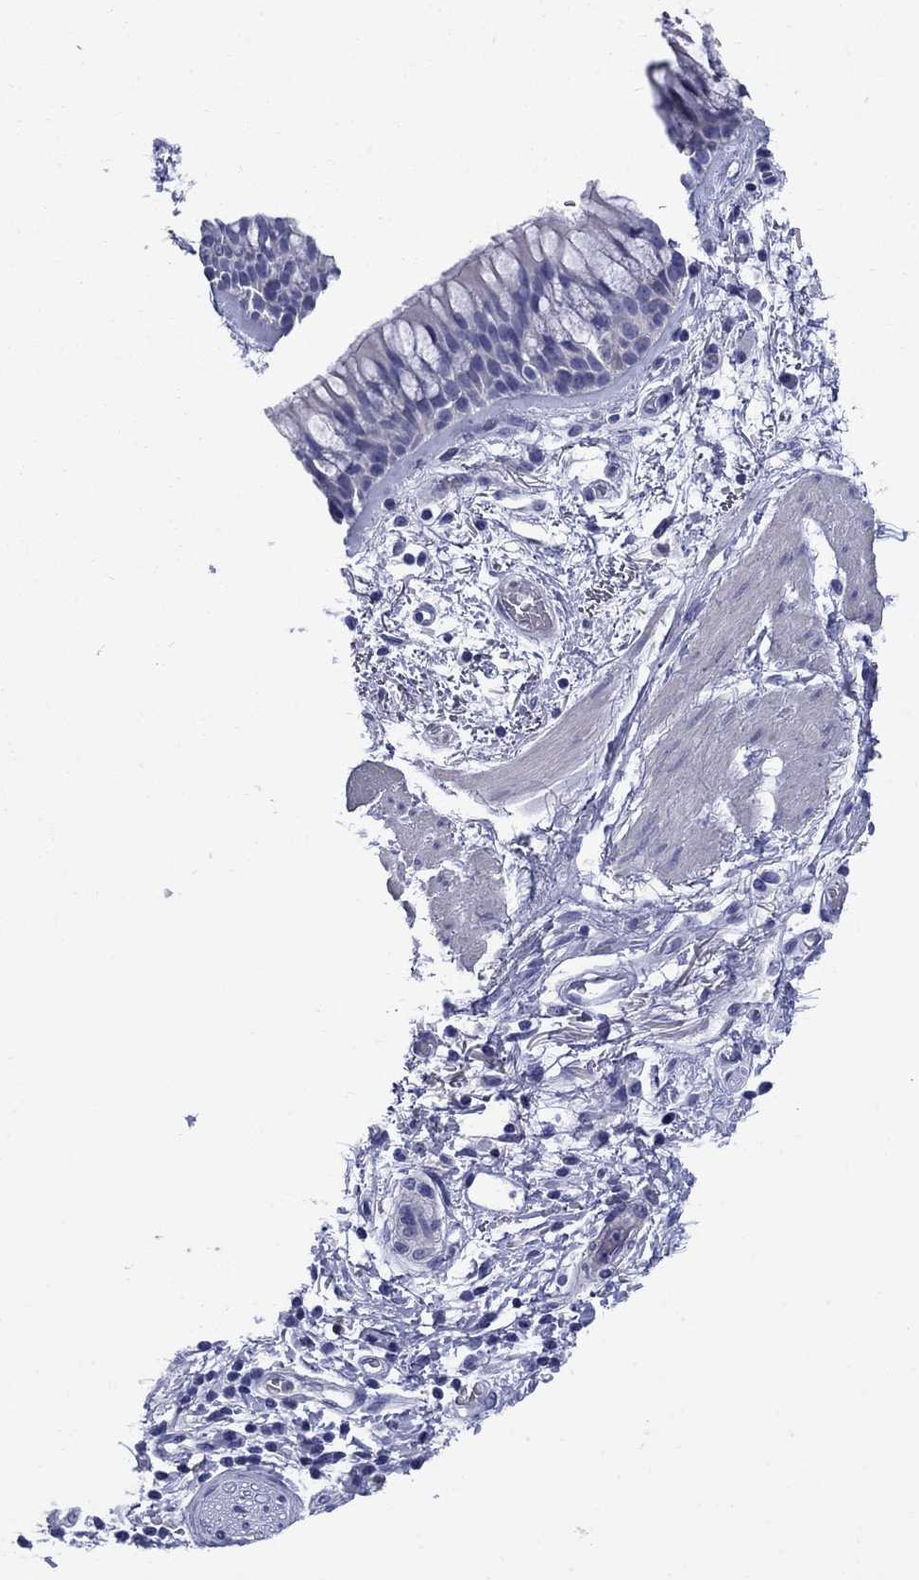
{"staining": {"intensity": "negative", "quantity": "none", "location": "none"}, "tissue": "bronchus", "cell_type": "Respiratory epithelial cells", "image_type": "normal", "snomed": [{"axis": "morphology", "description": "Normal tissue, NOS"}, {"axis": "topography", "description": "Bronchus"}, {"axis": "topography", "description": "Lung"}], "caption": "Respiratory epithelial cells are negative for brown protein staining in benign bronchus. (DAB (3,3'-diaminobenzidine) IHC with hematoxylin counter stain).", "gene": "SERPINB2", "patient": {"sex": "female", "age": 57}}